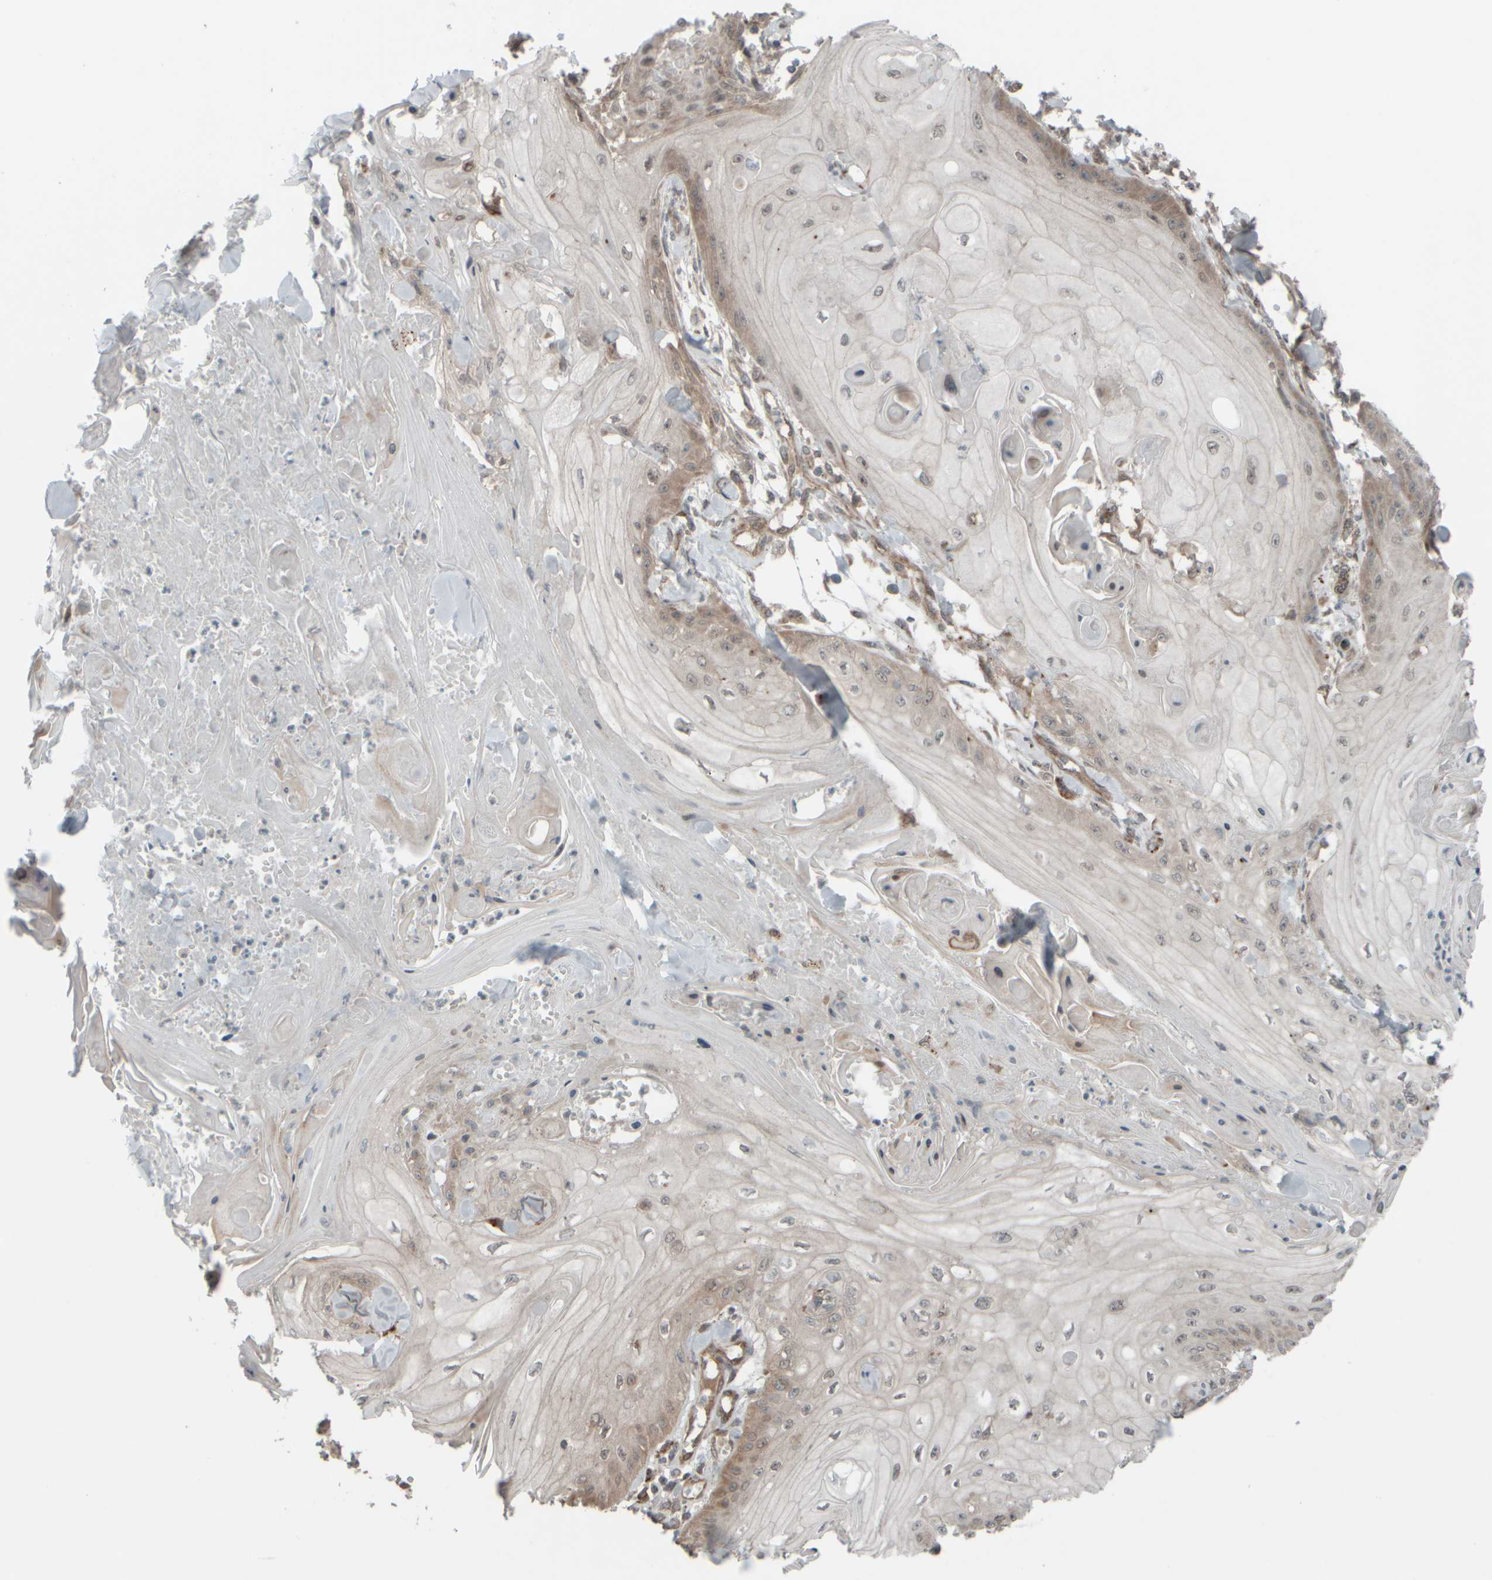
{"staining": {"intensity": "weak", "quantity": "25%-75%", "location": "cytoplasmic/membranous"}, "tissue": "skin cancer", "cell_type": "Tumor cells", "image_type": "cancer", "snomed": [{"axis": "morphology", "description": "Squamous cell carcinoma, NOS"}, {"axis": "topography", "description": "Skin"}], "caption": "Skin squamous cell carcinoma stained with a protein marker exhibits weak staining in tumor cells.", "gene": "GIGYF1", "patient": {"sex": "male", "age": 74}}